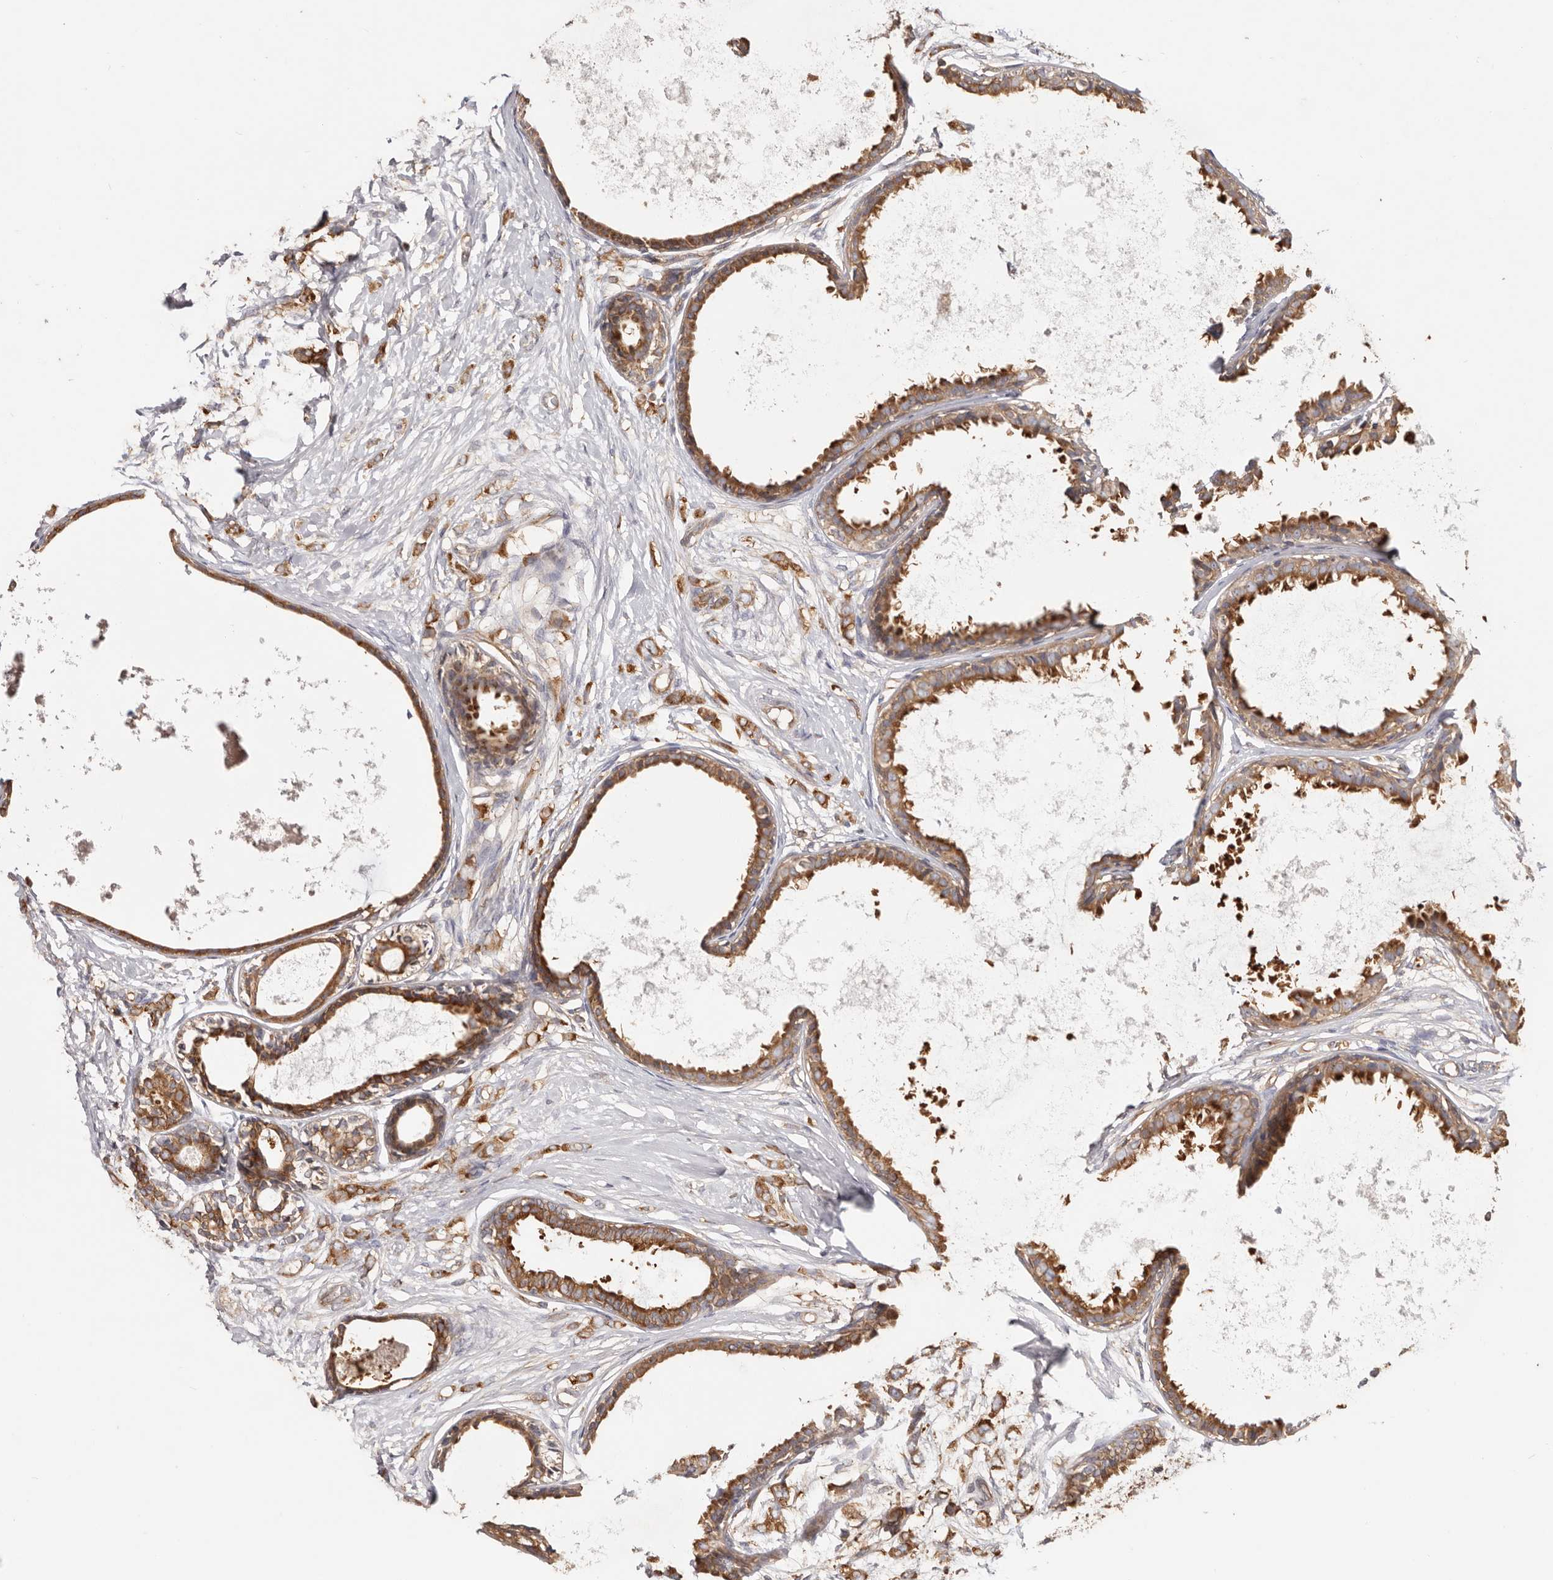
{"staining": {"intensity": "moderate", "quantity": ">75%", "location": "cytoplasmic/membranous"}, "tissue": "breast cancer", "cell_type": "Tumor cells", "image_type": "cancer", "snomed": [{"axis": "morphology", "description": "Normal tissue, NOS"}, {"axis": "morphology", "description": "Lobular carcinoma"}, {"axis": "topography", "description": "Breast"}], "caption": "An immunohistochemistry histopathology image of neoplastic tissue is shown. Protein staining in brown highlights moderate cytoplasmic/membranous positivity in lobular carcinoma (breast) within tumor cells.", "gene": "EPRS1", "patient": {"sex": "female", "age": 47}}